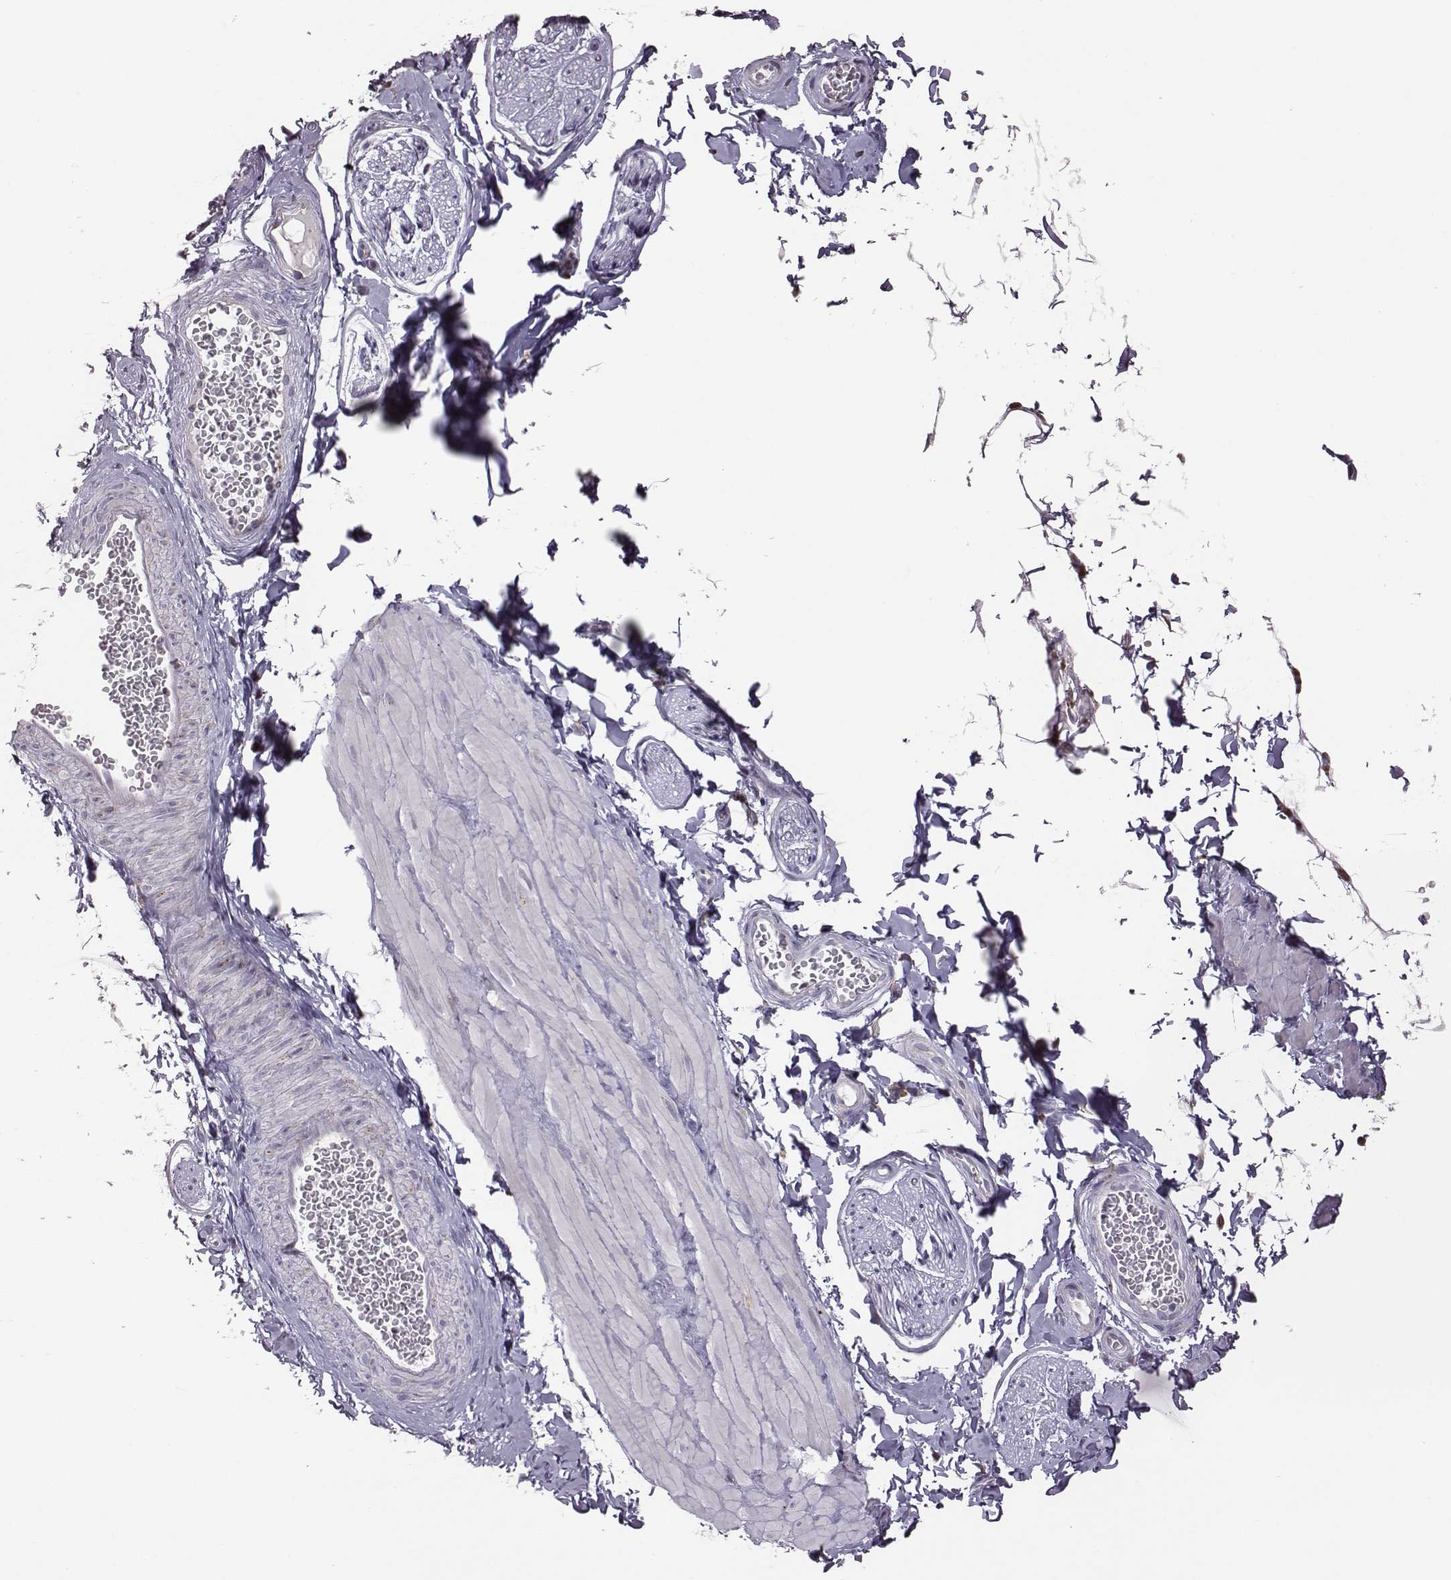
{"staining": {"intensity": "negative", "quantity": "none", "location": "none"}, "tissue": "adipose tissue", "cell_type": "Adipocytes", "image_type": "normal", "snomed": [{"axis": "morphology", "description": "Normal tissue, NOS"}, {"axis": "topography", "description": "Smooth muscle"}, {"axis": "topography", "description": "Peripheral nerve tissue"}], "caption": "An IHC histopathology image of unremarkable adipose tissue is shown. There is no staining in adipocytes of adipose tissue. The staining is performed using DAB (3,3'-diaminobenzidine) brown chromogen with nuclei counter-stained in using hematoxylin.", "gene": "SELENOI", "patient": {"sex": "male", "age": 22}}